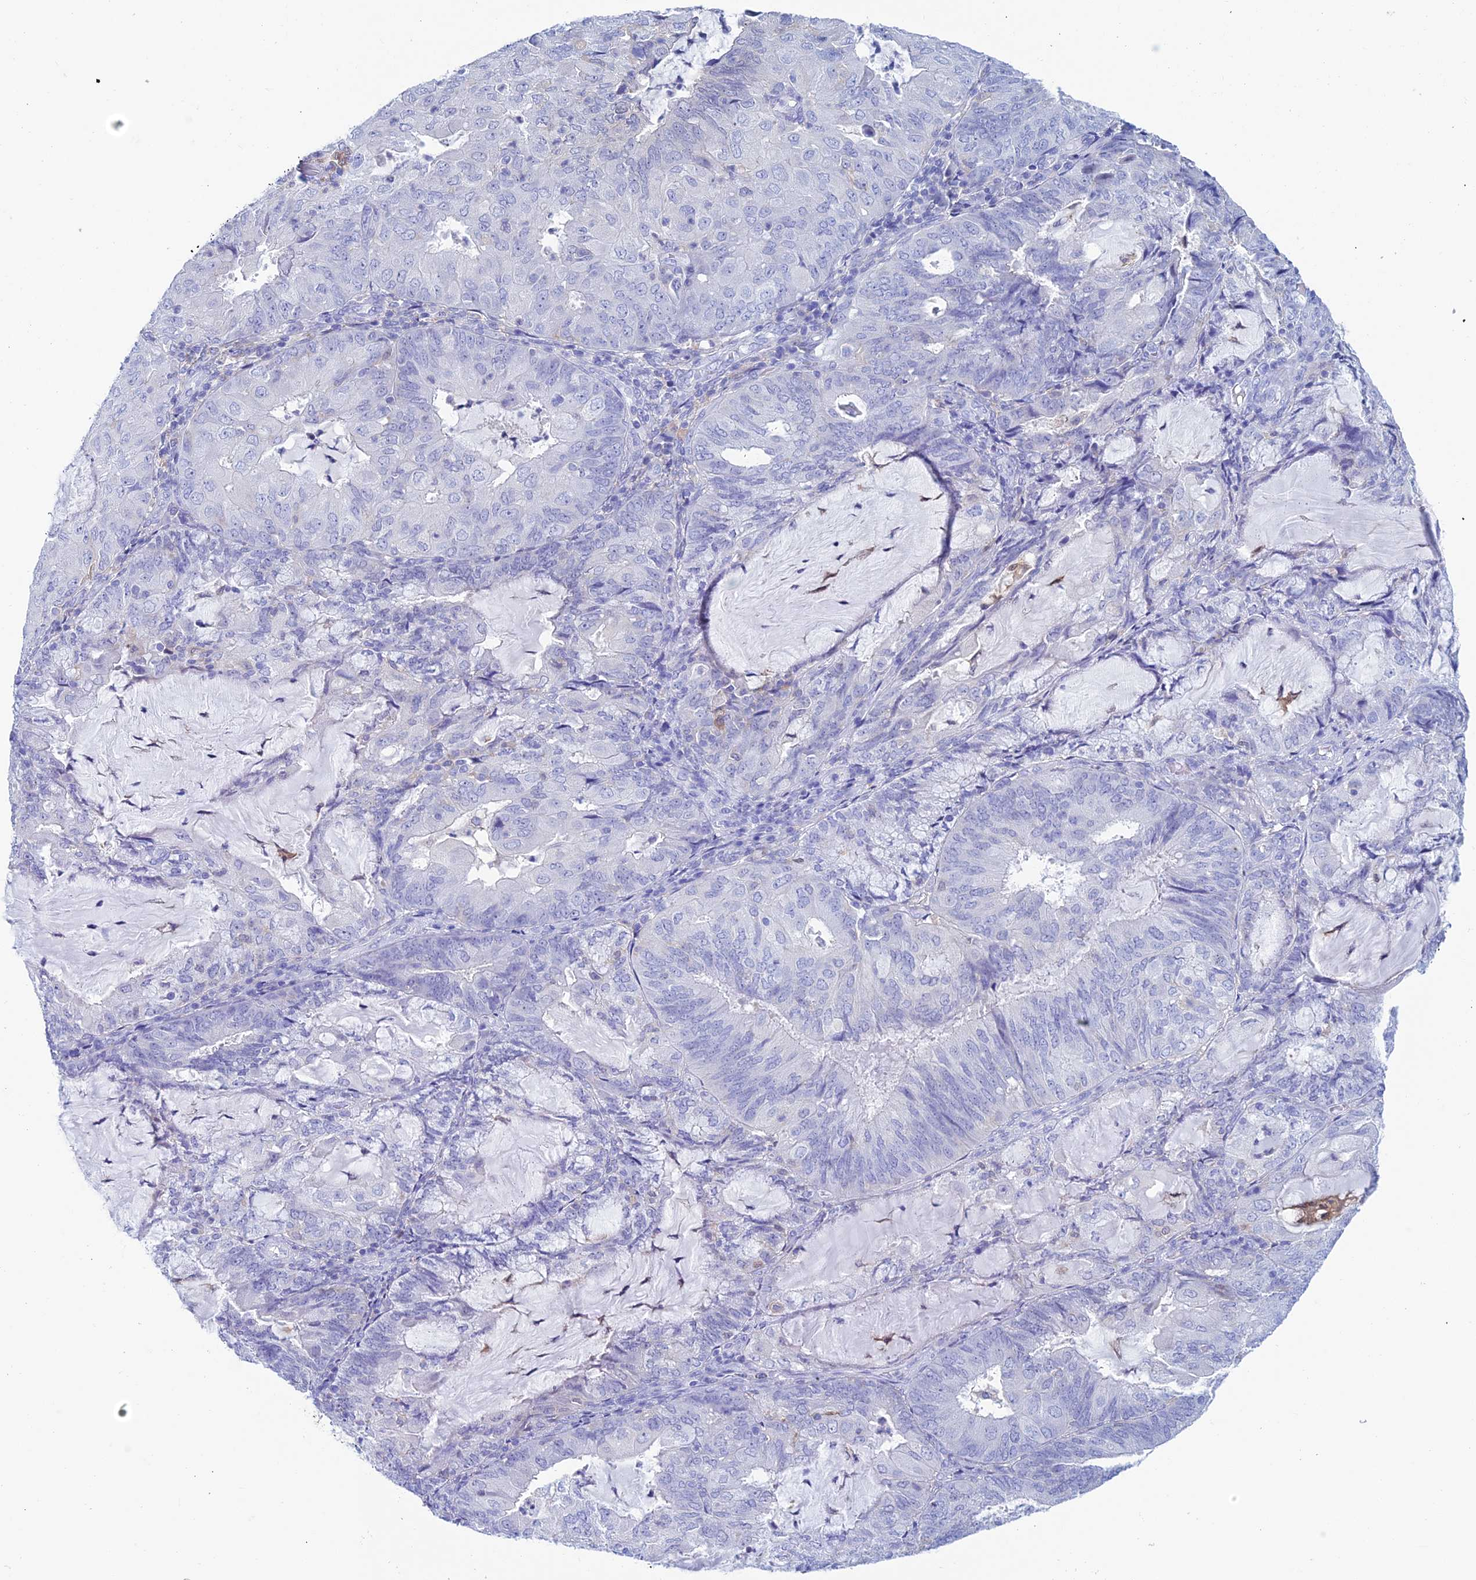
{"staining": {"intensity": "negative", "quantity": "none", "location": "none"}, "tissue": "endometrial cancer", "cell_type": "Tumor cells", "image_type": "cancer", "snomed": [{"axis": "morphology", "description": "Adenocarcinoma, NOS"}, {"axis": "topography", "description": "Endometrium"}], "caption": "A high-resolution photomicrograph shows IHC staining of endometrial cancer (adenocarcinoma), which demonstrates no significant staining in tumor cells.", "gene": "KCNK17", "patient": {"sex": "female", "age": 81}}